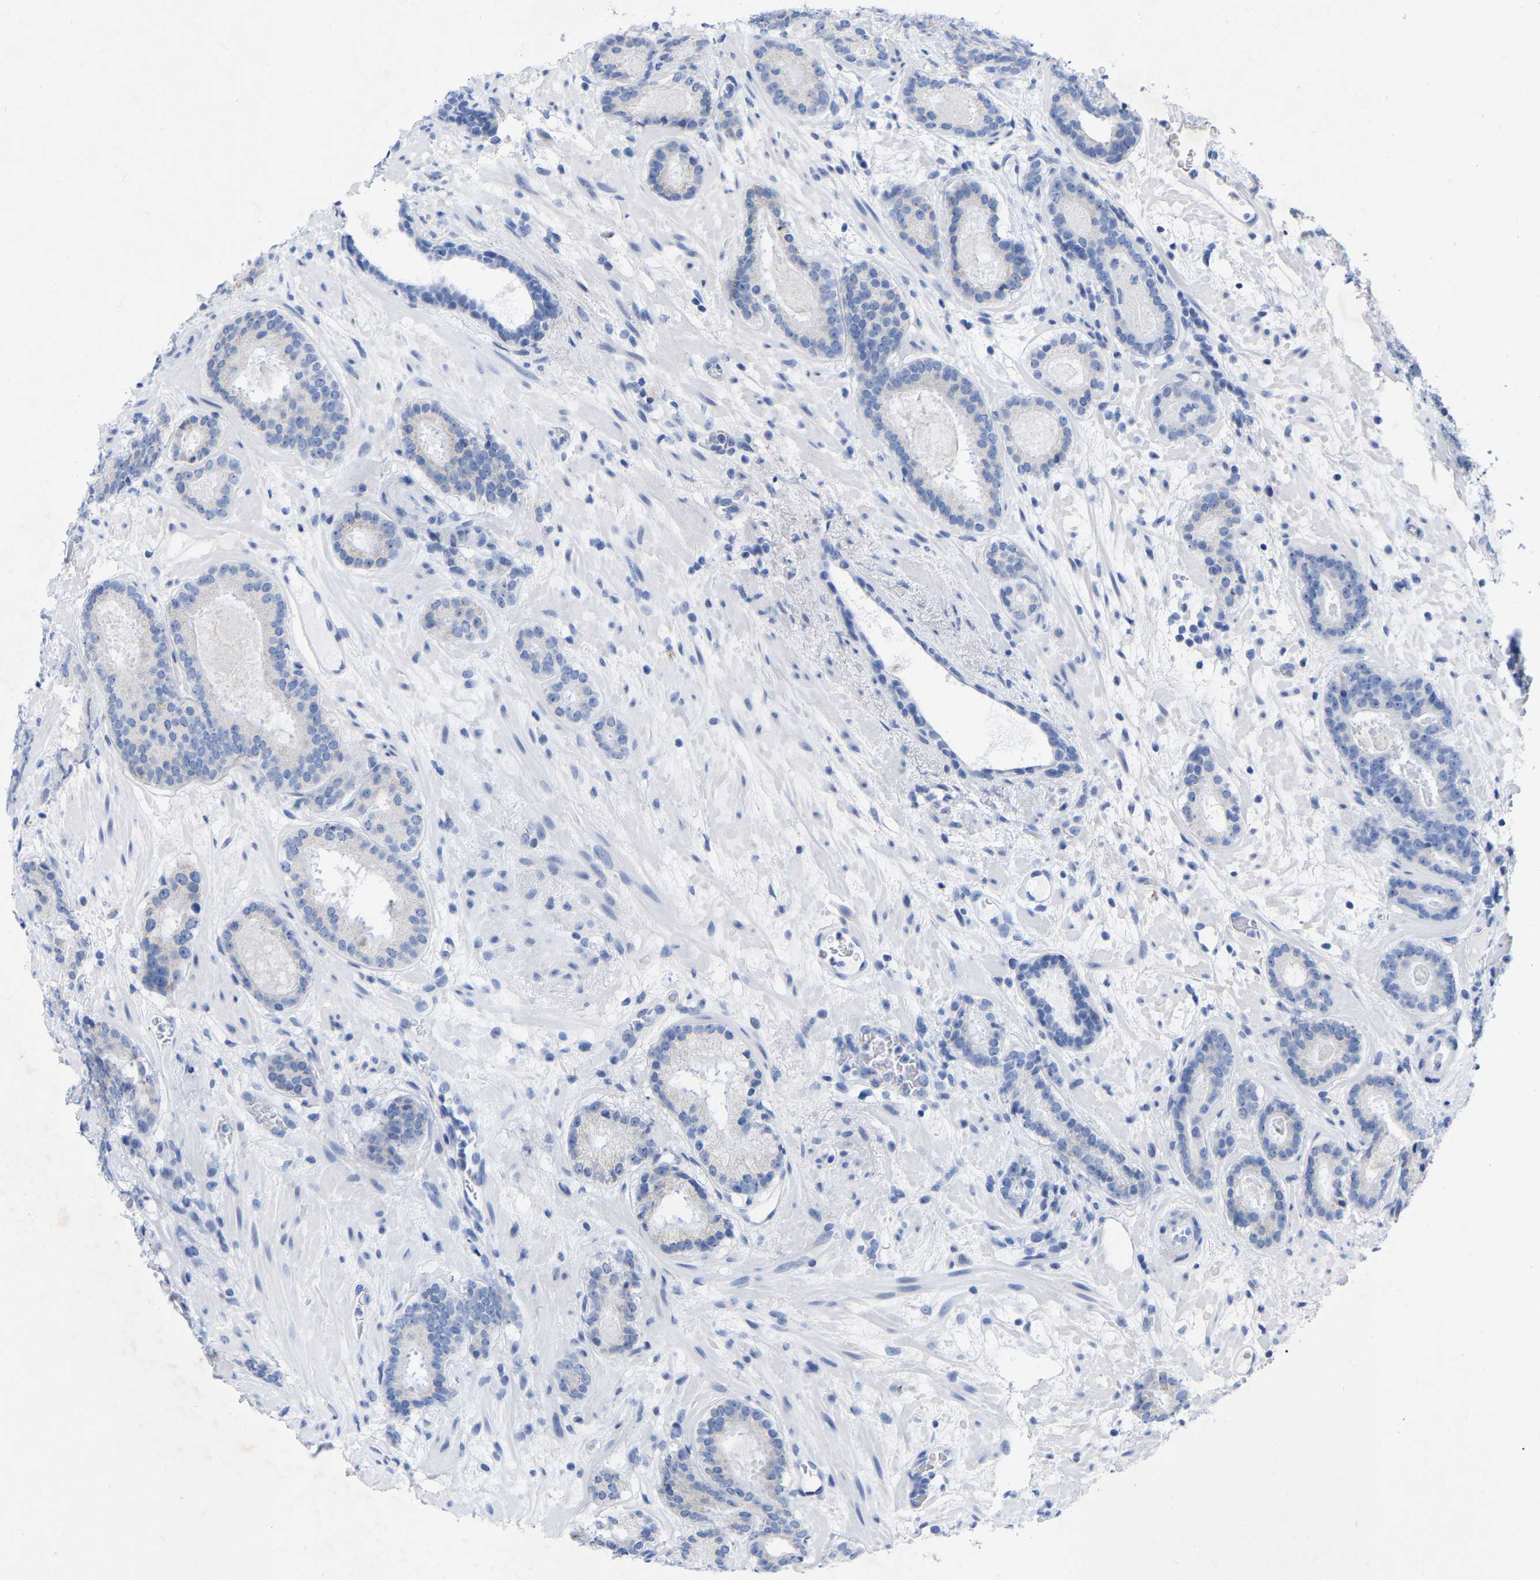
{"staining": {"intensity": "negative", "quantity": "none", "location": "none"}, "tissue": "prostate cancer", "cell_type": "Tumor cells", "image_type": "cancer", "snomed": [{"axis": "morphology", "description": "Adenocarcinoma, Low grade"}, {"axis": "topography", "description": "Prostate"}], "caption": "An immunohistochemistry (IHC) photomicrograph of prostate cancer is shown. There is no staining in tumor cells of prostate cancer.", "gene": "ZNF629", "patient": {"sex": "male", "age": 69}}